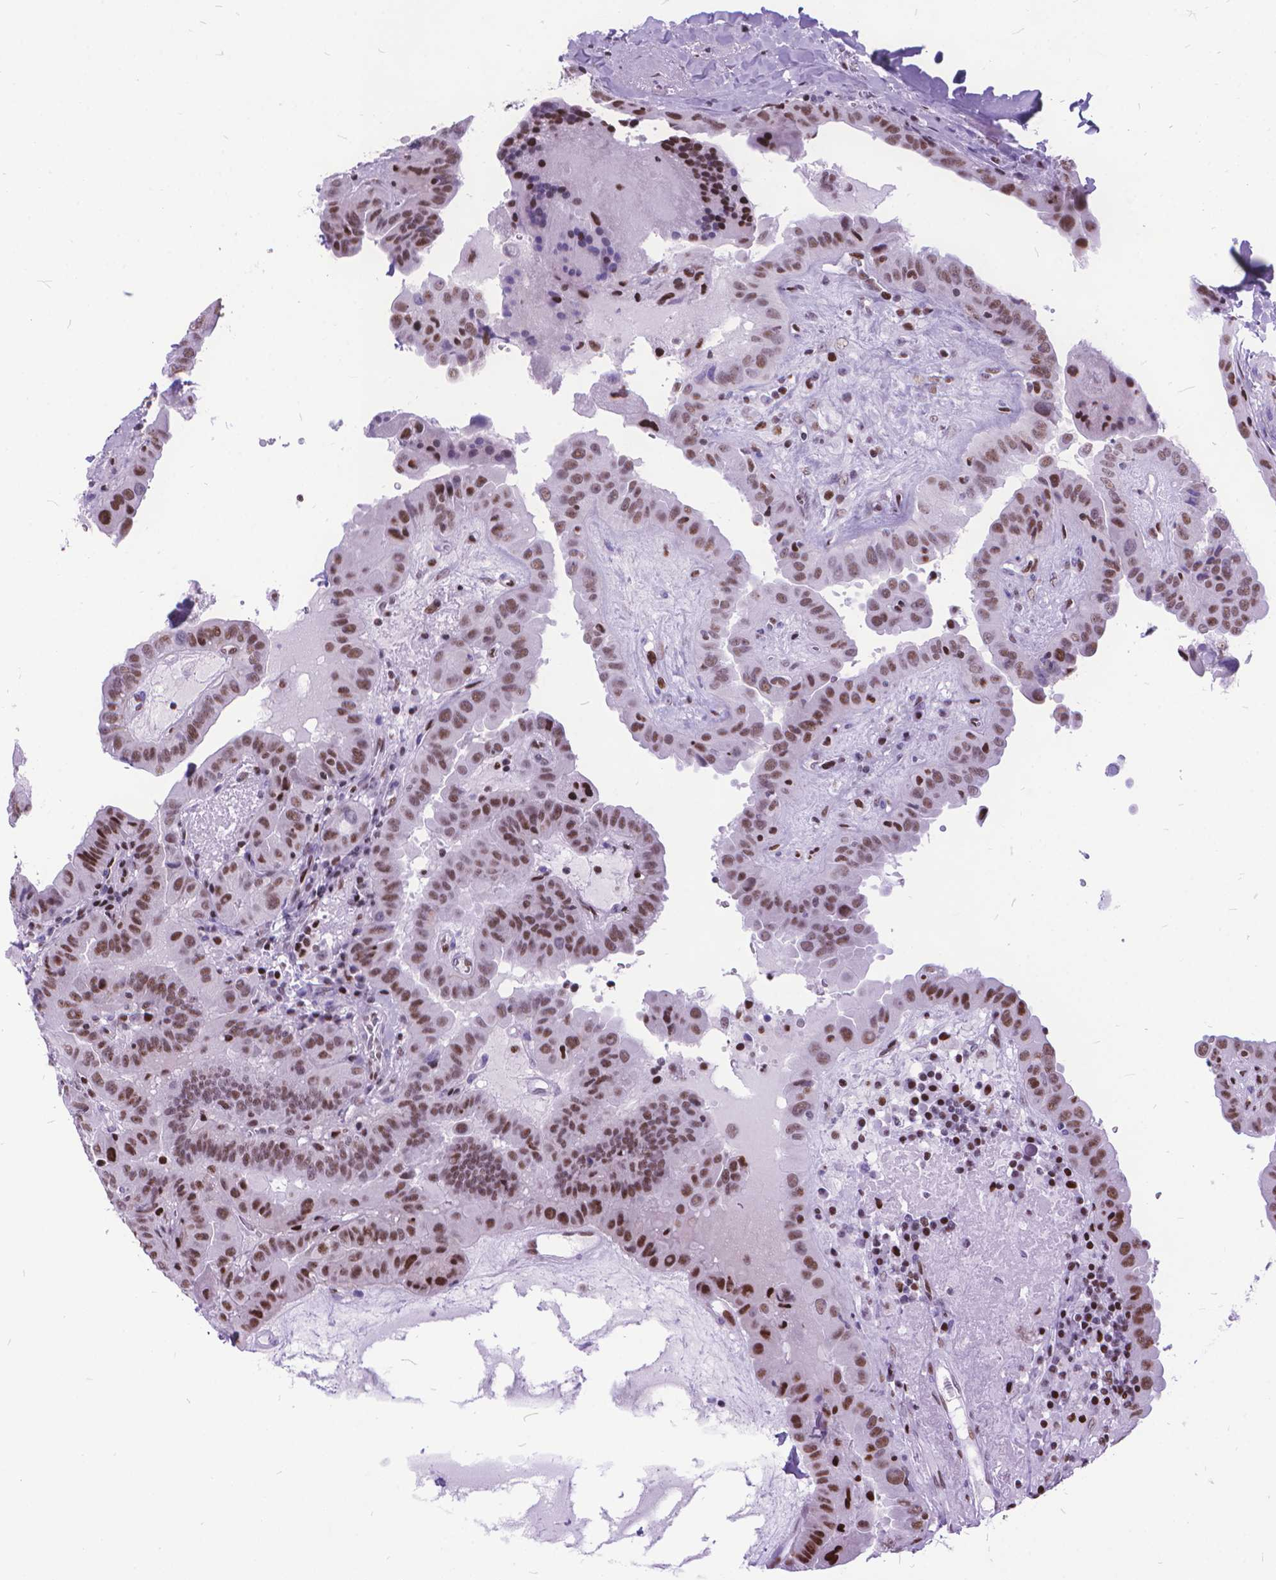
{"staining": {"intensity": "moderate", "quantity": ">75%", "location": "nuclear"}, "tissue": "thyroid cancer", "cell_type": "Tumor cells", "image_type": "cancer", "snomed": [{"axis": "morphology", "description": "Papillary adenocarcinoma, NOS"}, {"axis": "topography", "description": "Thyroid gland"}], "caption": "Immunohistochemistry (IHC) histopathology image of papillary adenocarcinoma (thyroid) stained for a protein (brown), which demonstrates medium levels of moderate nuclear positivity in about >75% of tumor cells.", "gene": "POLE4", "patient": {"sex": "female", "age": 37}}